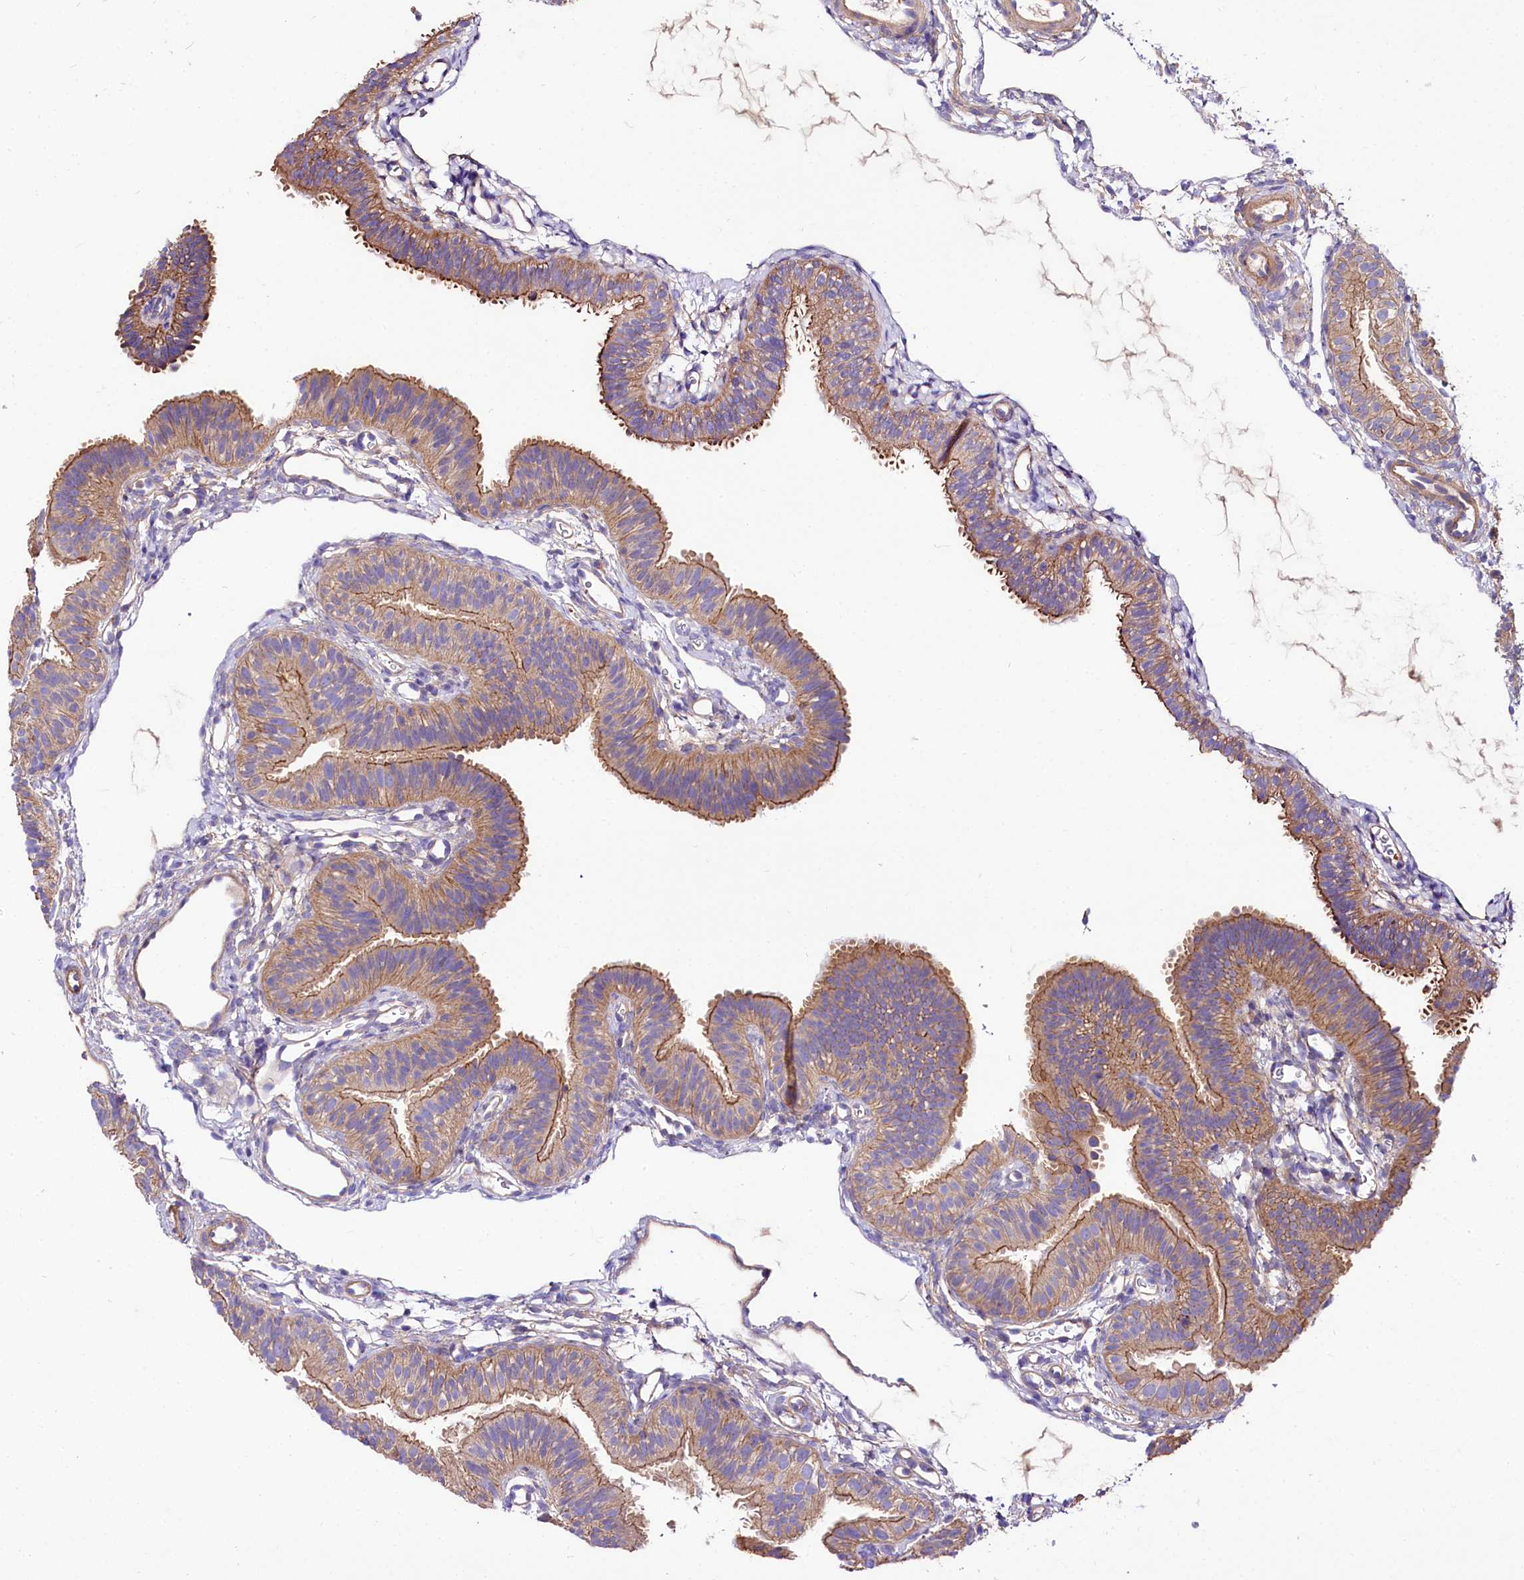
{"staining": {"intensity": "moderate", "quantity": ">75%", "location": "cytoplasmic/membranous"}, "tissue": "fallopian tube", "cell_type": "Glandular cells", "image_type": "normal", "snomed": [{"axis": "morphology", "description": "Normal tissue, NOS"}, {"axis": "topography", "description": "Fallopian tube"}], "caption": "Protein staining by immunohistochemistry (IHC) demonstrates moderate cytoplasmic/membranous positivity in approximately >75% of glandular cells in unremarkable fallopian tube.", "gene": "FCHSD2", "patient": {"sex": "female", "age": 35}}